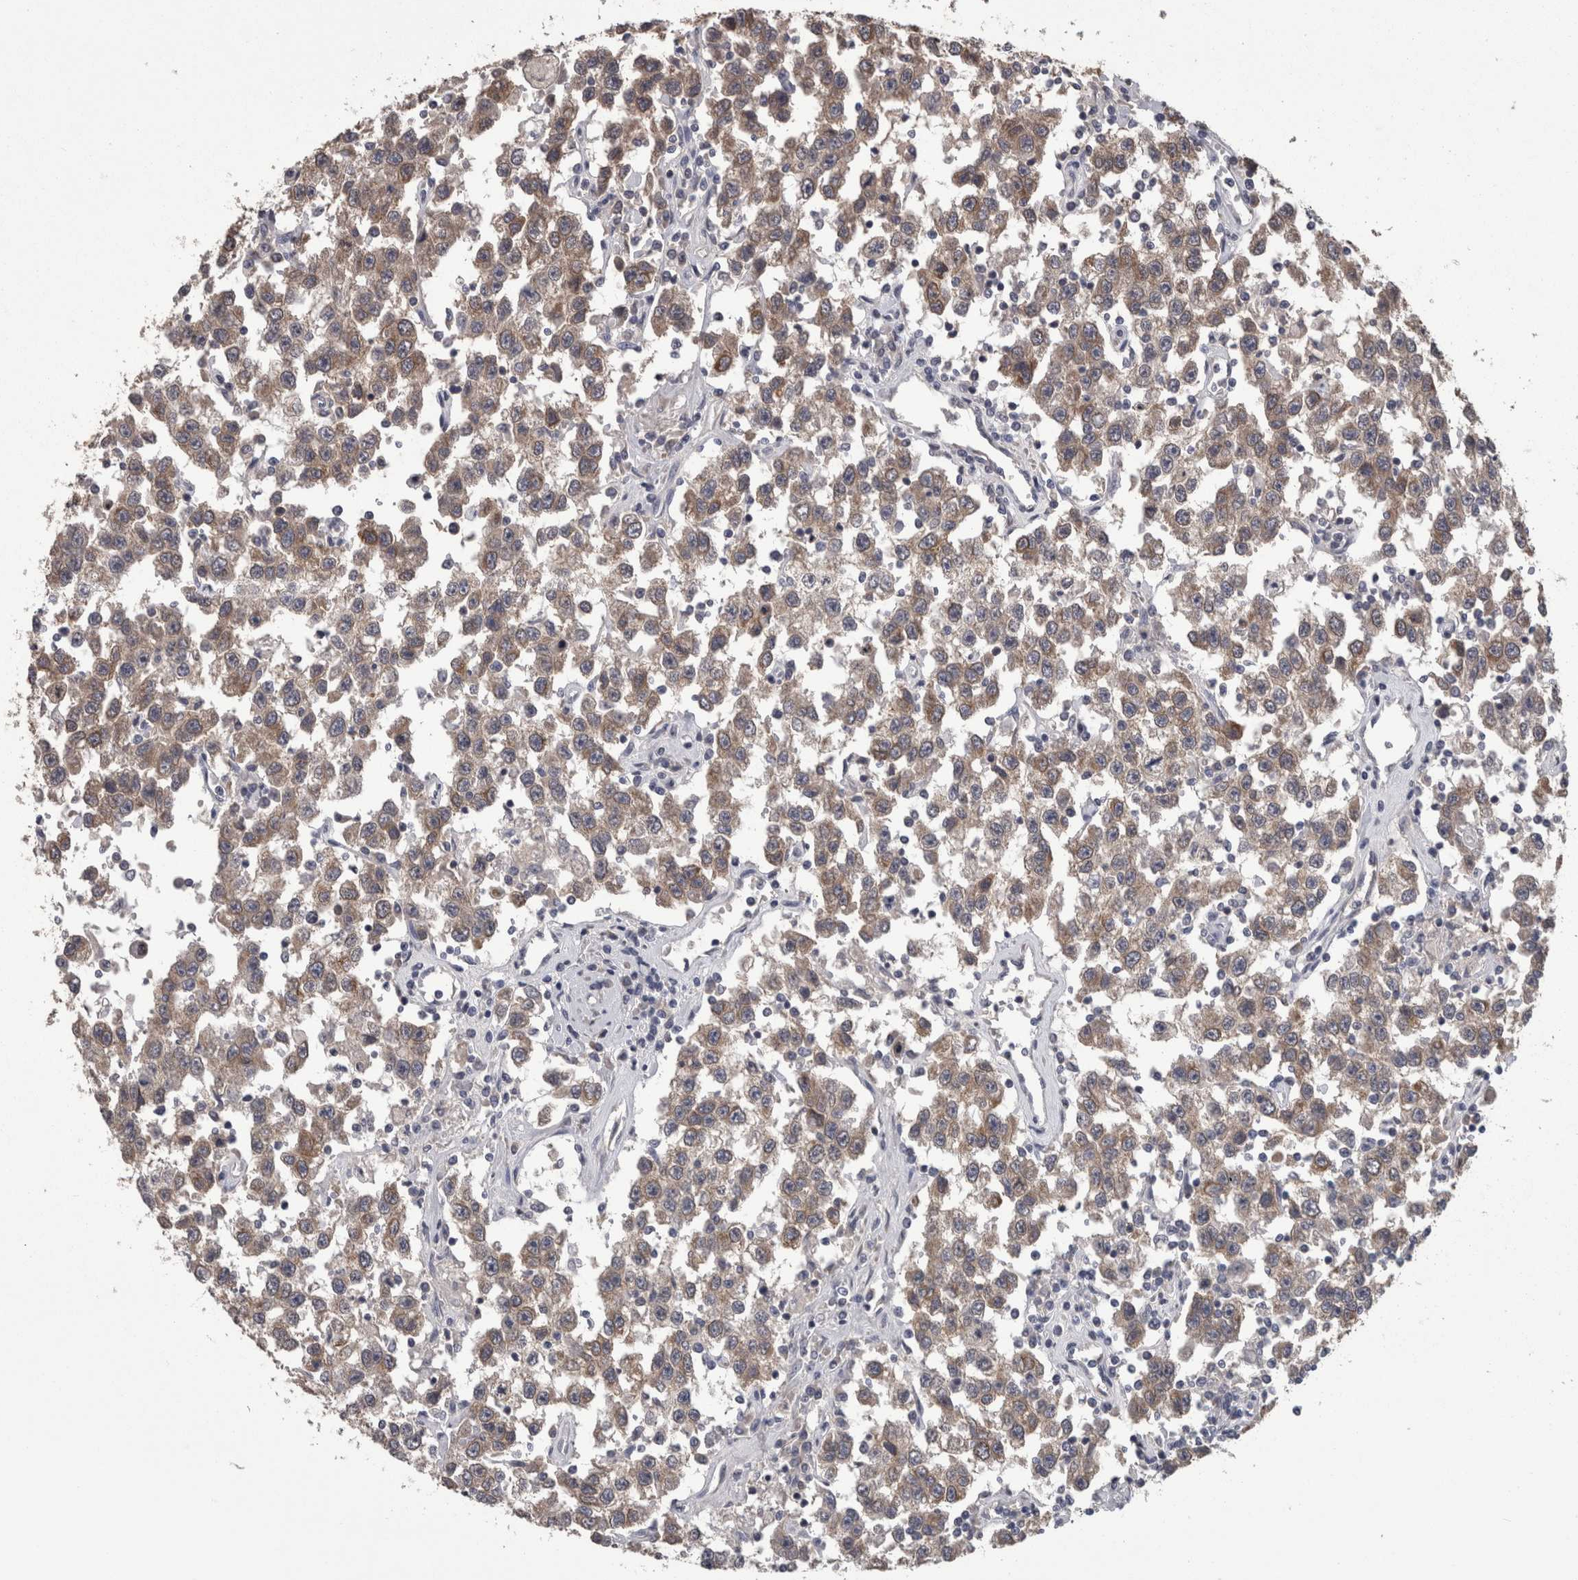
{"staining": {"intensity": "weak", "quantity": ">75%", "location": "cytoplasmic/membranous"}, "tissue": "testis cancer", "cell_type": "Tumor cells", "image_type": "cancer", "snomed": [{"axis": "morphology", "description": "Seminoma, NOS"}, {"axis": "topography", "description": "Testis"}], "caption": "Protein expression analysis of human testis cancer (seminoma) reveals weak cytoplasmic/membranous positivity in about >75% of tumor cells. Nuclei are stained in blue.", "gene": "PON3", "patient": {"sex": "male", "age": 41}}